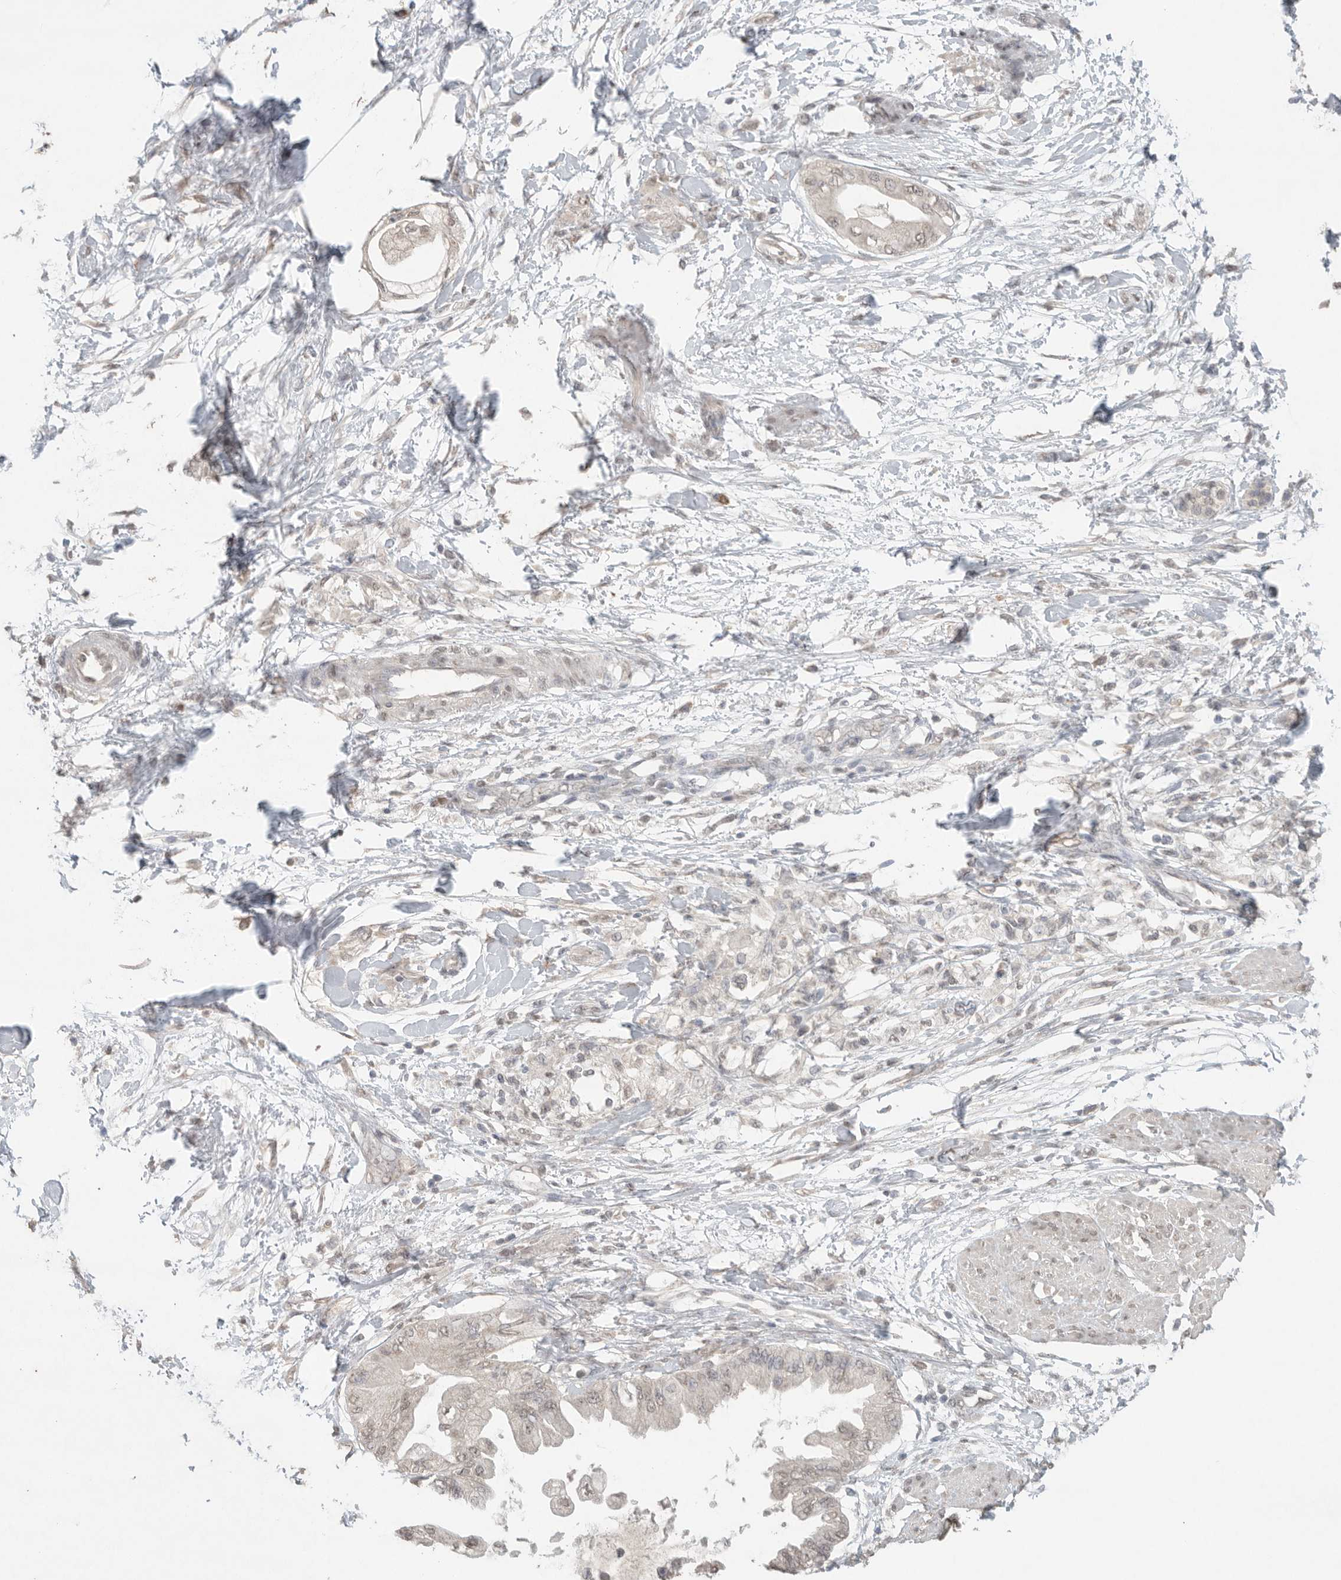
{"staining": {"intensity": "weak", "quantity": ">75%", "location": "nuclear"}, "tissue": "pancreatic cancer", "cell_type": "Tumor cells", "image_type": "cancer", "snomed": [{"axis": "morphology", "description": "Normal tissue, NOS"}, {"axis": "morphology", "description": "Adenocarcinoma, NOS"}, {"axis": "topography", "description": "Pancreas"}, {"axis": "topography", "description": "Duodenum"}], "caption": "A low amount of weak nuclear expression is seen in about >75% of tumor cells in pancreatic adenocarcinoma tissue. Nuclei are stained in blue.", "gene": "KLK5", "patient": {"sex": "female", "age": 60}}